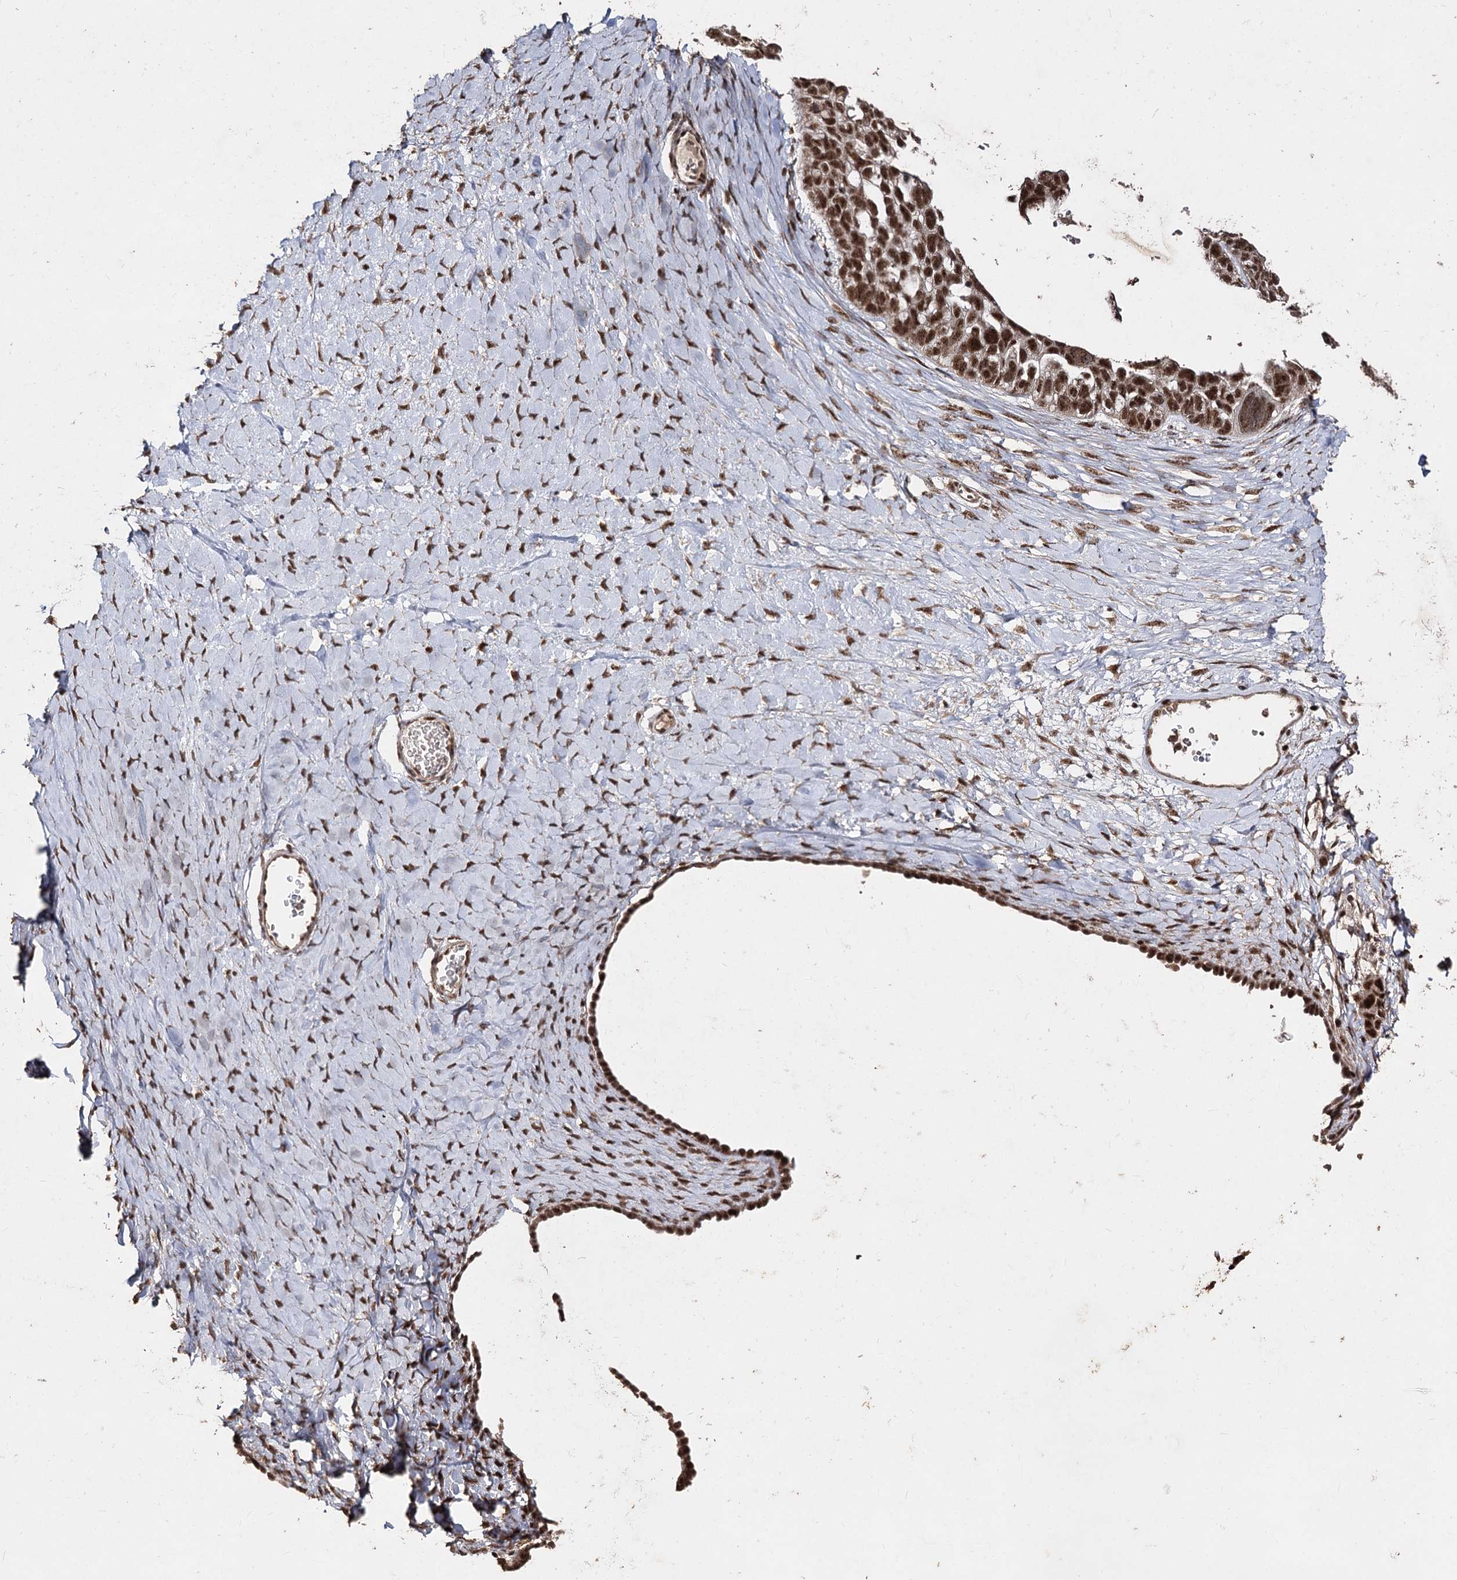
{"staining": {"intensity": "strong", "quantity": ">75%", "location": "nuclear"}, "tissue": "ovarian cancer", "cell_type": "Tumor cells", "image_type": "cancer", "snomed": [{"axis": "morphology", "description": "Cystadenocarcinoma, serous, NOS"}, {"axis": "topography", "description": "Ovary"}], "caption": "Human ovarian cancer (serous cystadenocarcinoma) stained with a brown dye reveals strong nuclear positive expression in about >75% of tumor cells.", "gene": "U2SURP", "patient": {"sex": "female", "age": 79}}